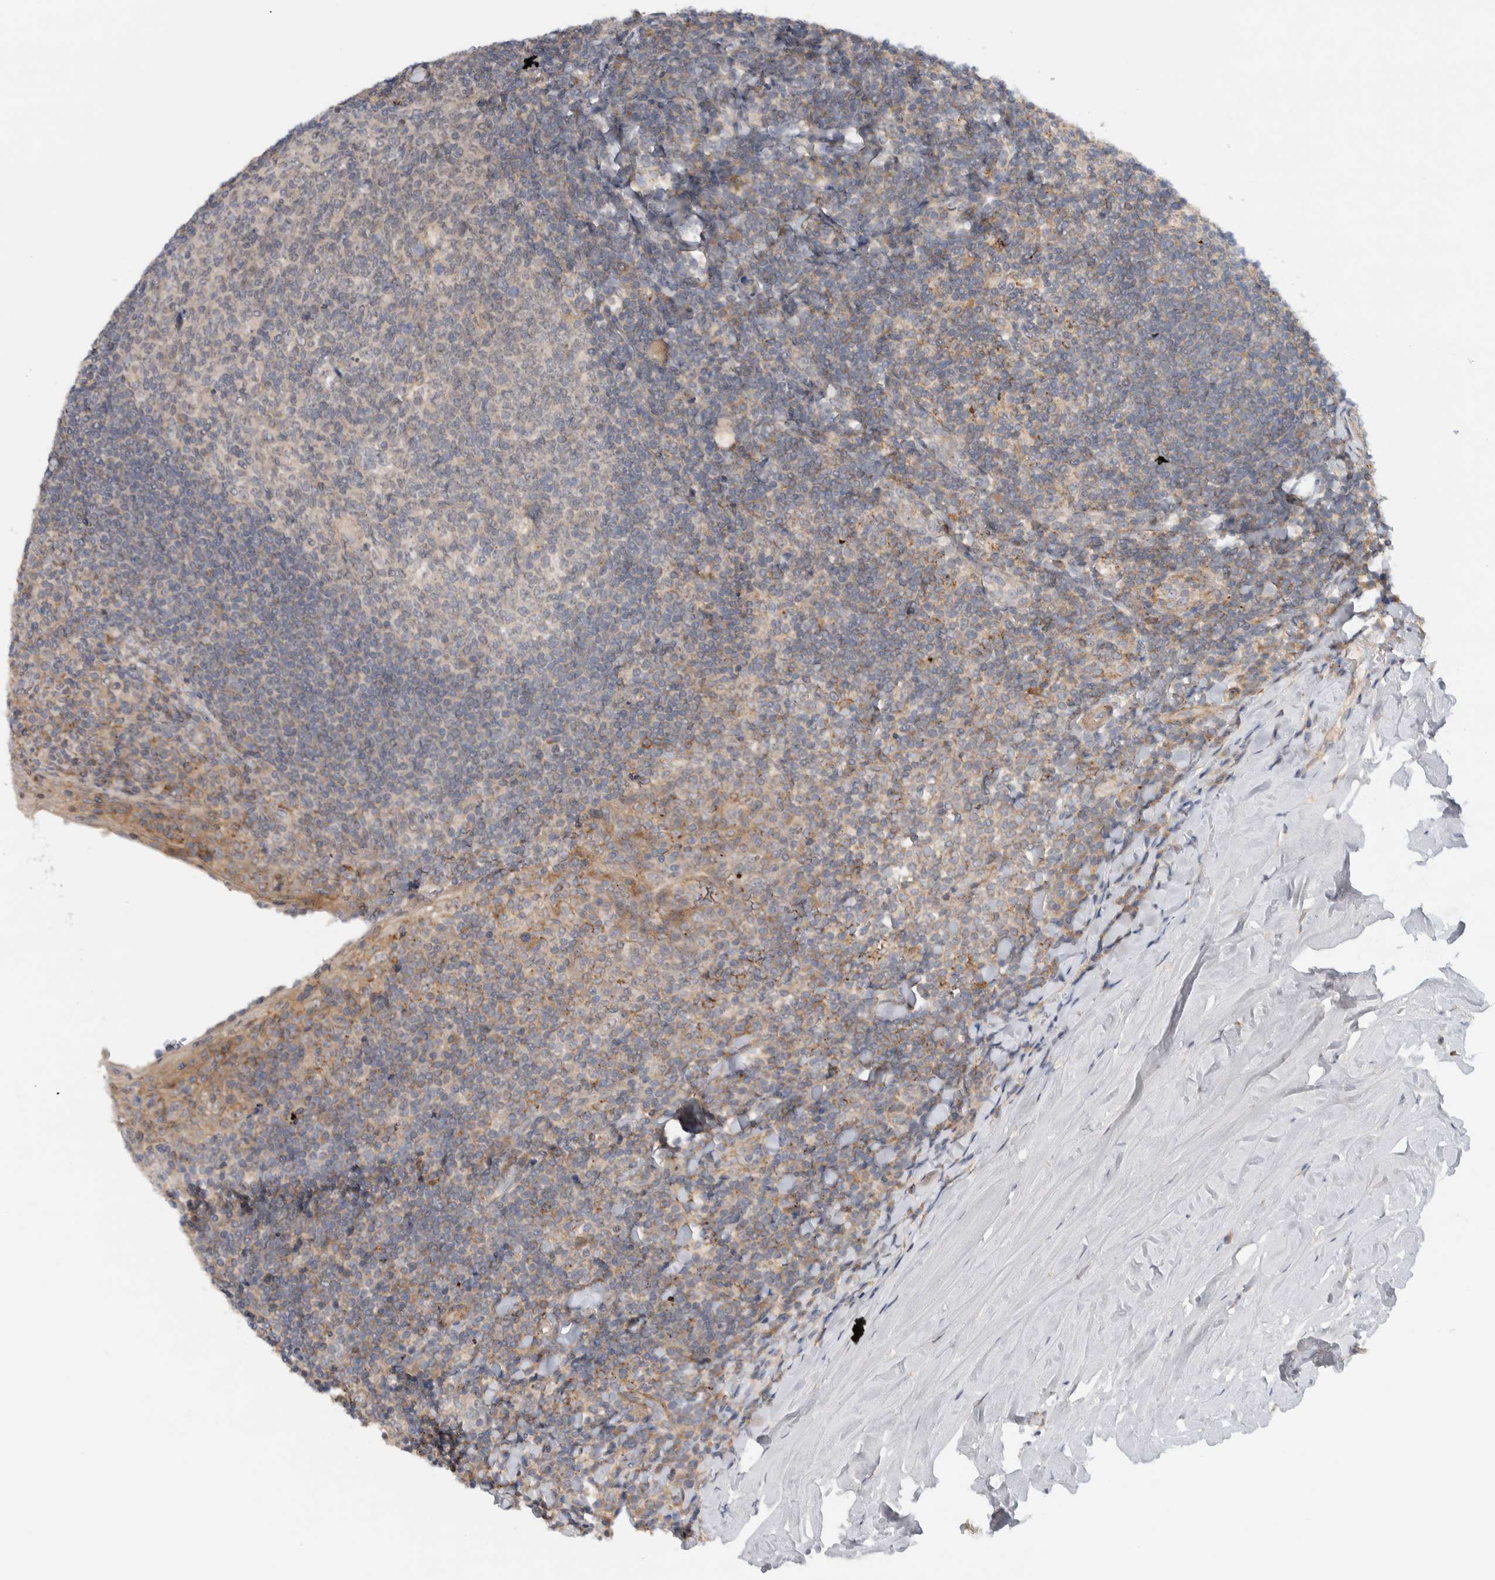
{"staining": {"intensity": "negative", "quantity": "none", "location": "none"}, "tissue": "tonsil", "cell_type": "Germinal center cells", "image_type": "normal", "snomed": [{"axis": "morphology", "description": "Normal tissue, NOS"}, {"axis": "topography", "description": "Tonsil"}], "caption": "Tonsil stained for a protein using immunohistochemistry (IHC) exhibits no positivity germinal center cells.", "gene": "MPRIP", "patient": {"sex": "male", "age": 37}}